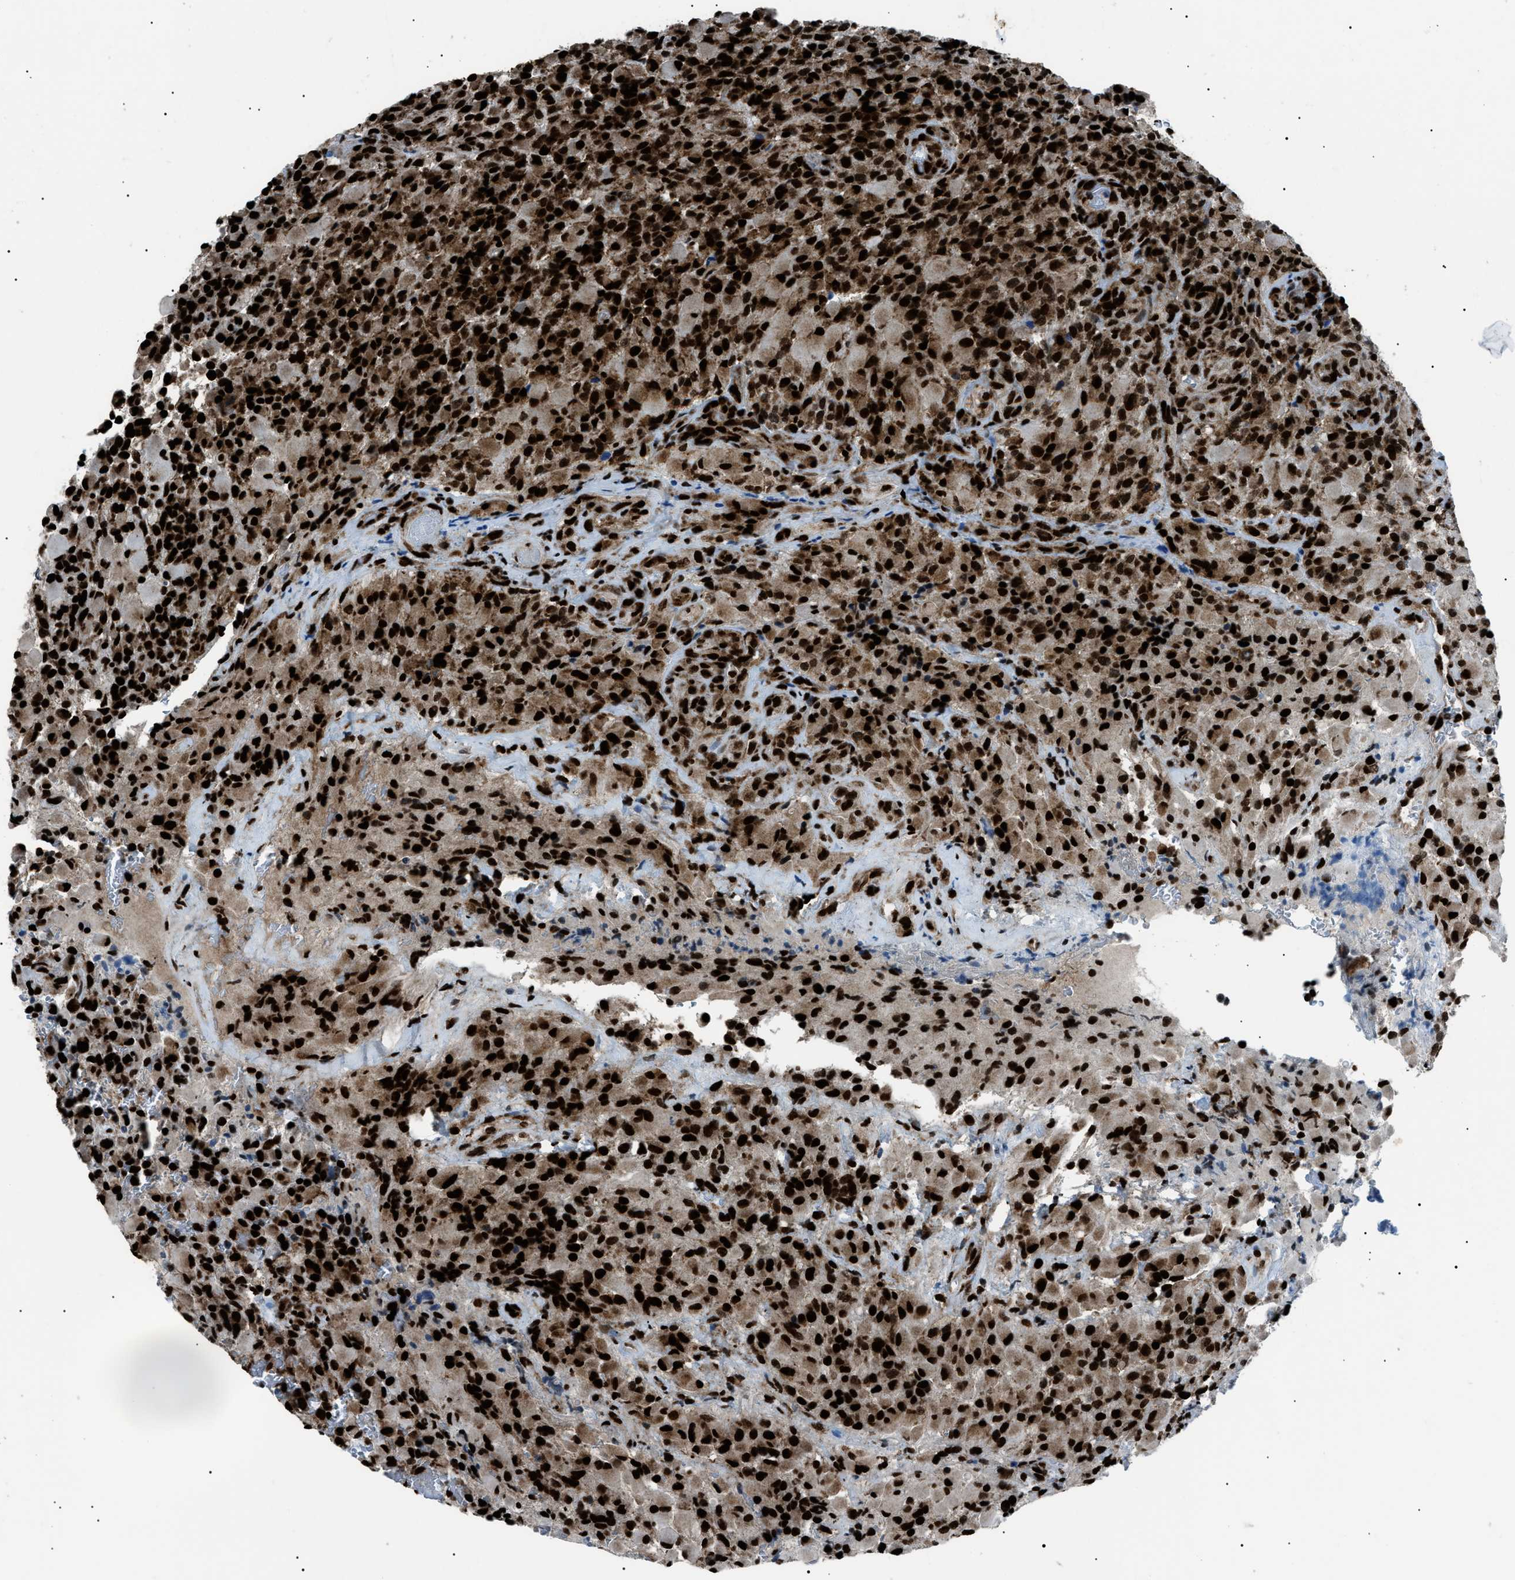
{"staining": {"intensity": "strong", "quantity": ">75%", "location": "nuclear"}, "tissue": "glioma", "cell_type": "Tumor cells", "image_type": "cancer", "snomed": [{"axis": "morphology", "description": "Glioma, malignant, High grade"}, {"axis": "topography", "description": "Brain"}], "caption": "DAB immunohistochemical staining of high-grade glioma (malignant) reveals strong nuclear protein staining in approximately >75% of tumor cells.", "gene": "HNRNPK", "patient": {"sex": "male", "age": 71}}